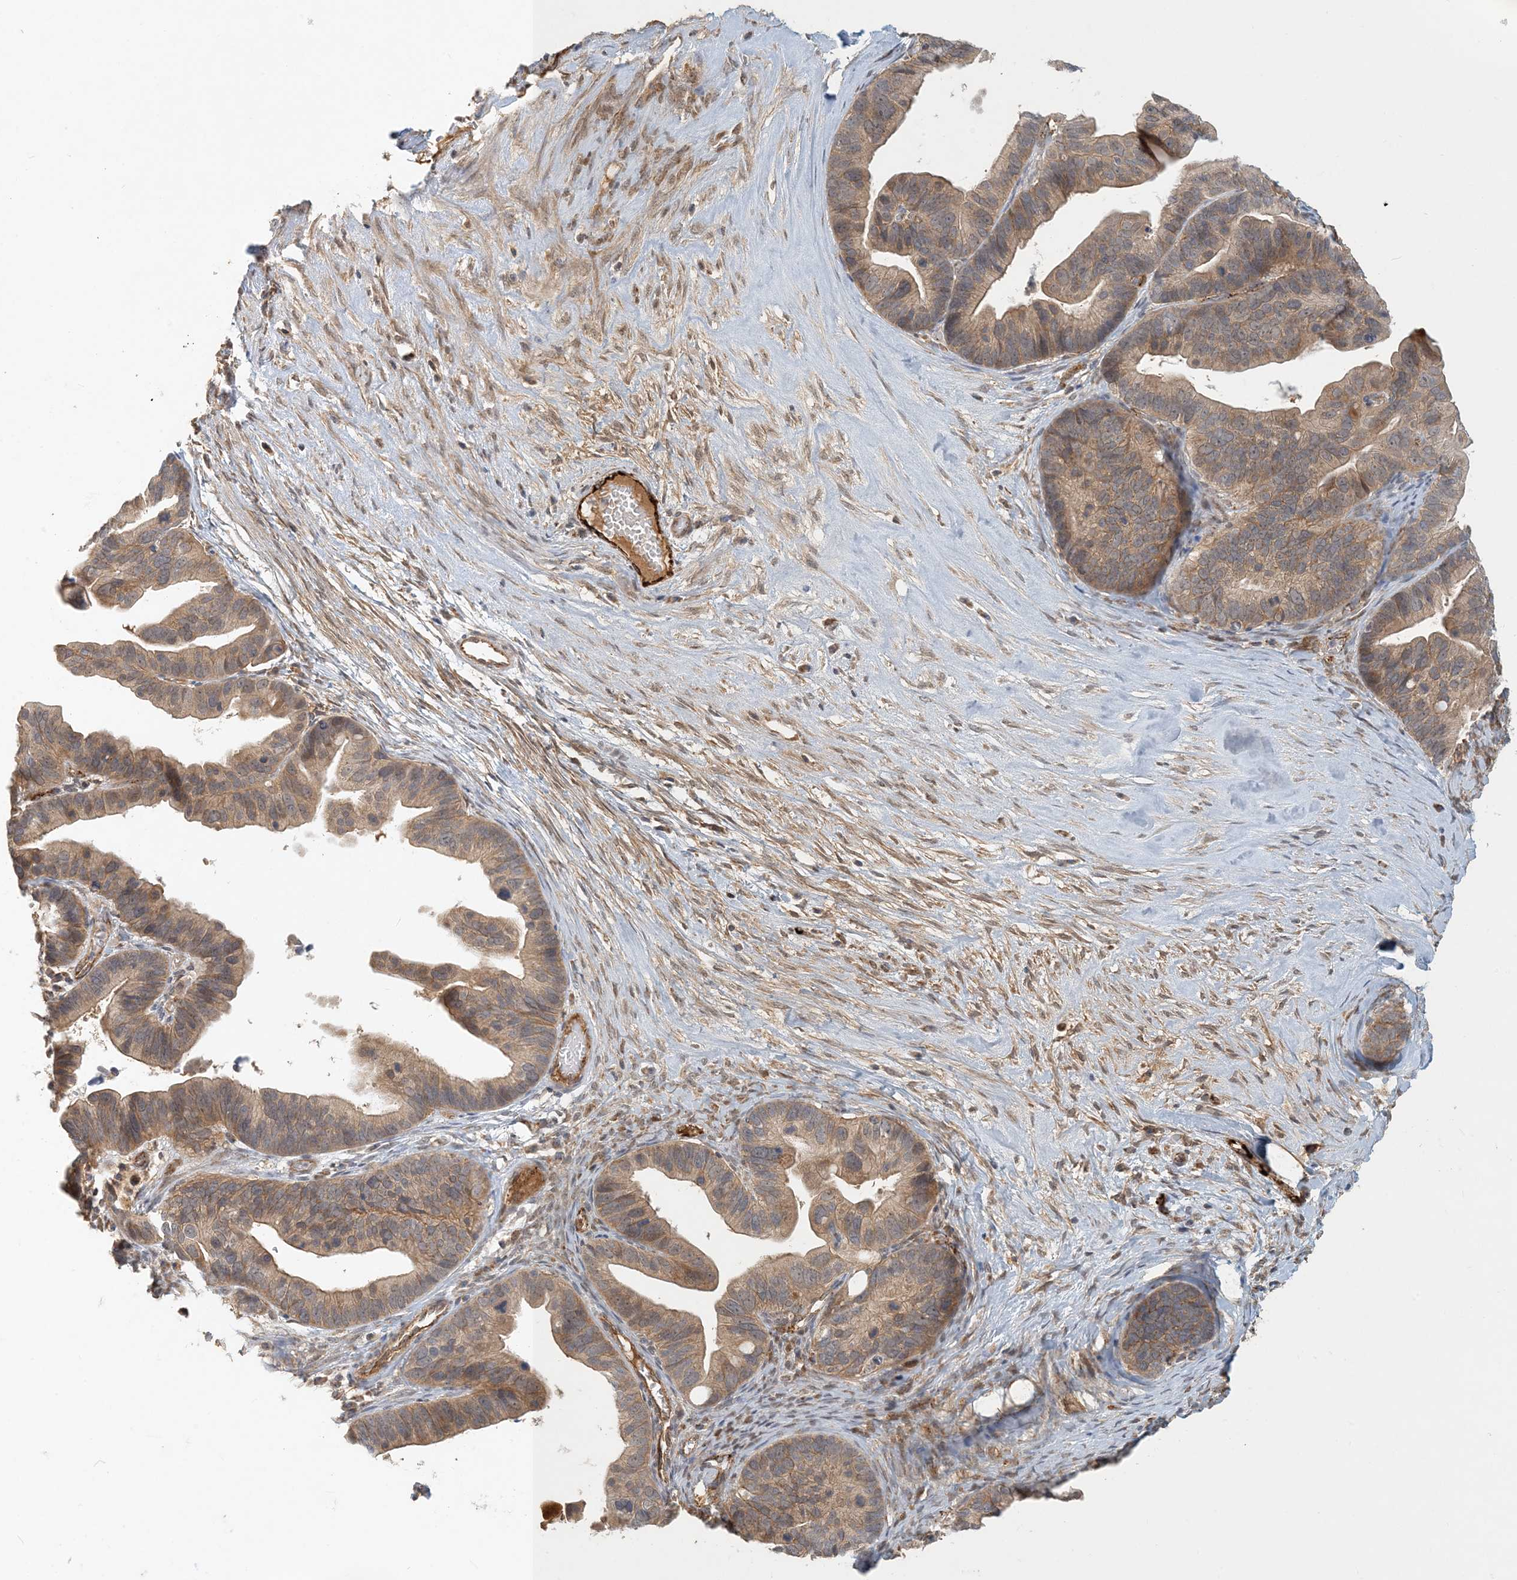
{"staining": {"intensity": "weak", "quantity": ">75%", "location": "cytoplasmic/membranous"}, "tissue": "ovarian cancer", "cell_type": "Tumor cells", "image_type": "cancer", "snomed": [{"axis": "morphology", "description": "Cystadenocarcinoma, serous, NOS"}, {"axis": "topography", "description": "Ovary"}], "caption": "IHC of human ovarian cancer (serous cystadenocarcinoma) shows low levels of weak cytoplasmic/membranous staining in about >75% of tumor cells.", "gene": "ZBTB3", "patient": {"sex": "female", "age": 56}}